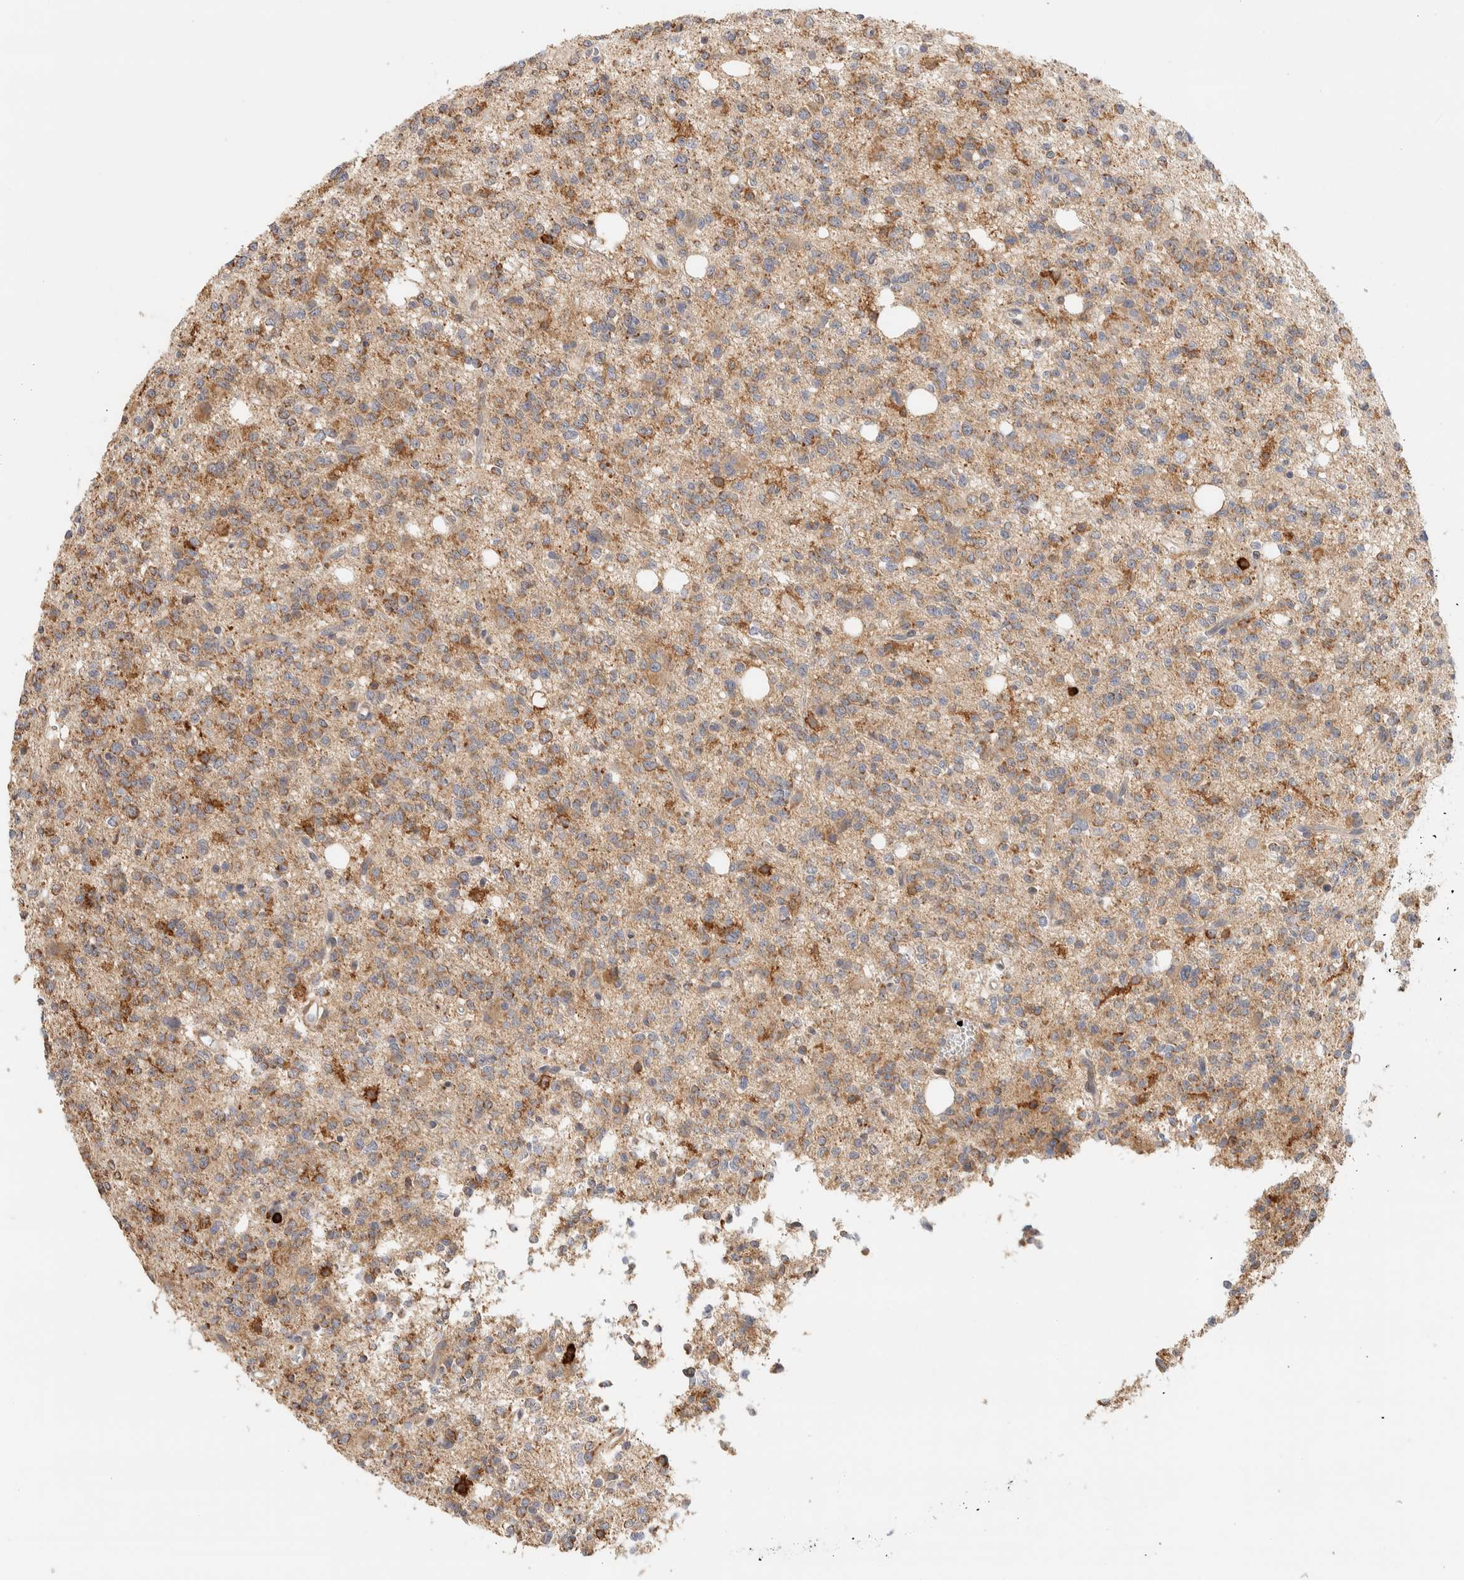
{"staining": {"intensity": "moderate", "quantity": "25%-75%", "location": "cytoplasmic/membranous"}, "tissue": "glioma", "cell_type": "Tumor cells", "image_type": "cancer", "snomed": [{"axis": "morphology", "description": "Glioma, malignant, High grade"}, {"axis": "topography", "description": "Brain"}], "caption": "Protein analysis of malignant high-grade glioma tissue demonstrates moderate cytoplasmic/membranous staining in about 25%-75% of tumor cells. The staining was performed using DAB to visualize the protein expression in brown, while the nuclei were stained in blue with hematoxylin (Magnification: 20x).", "gene": "RUNDC1", "patient": {"sex": "female", "age": 62}}